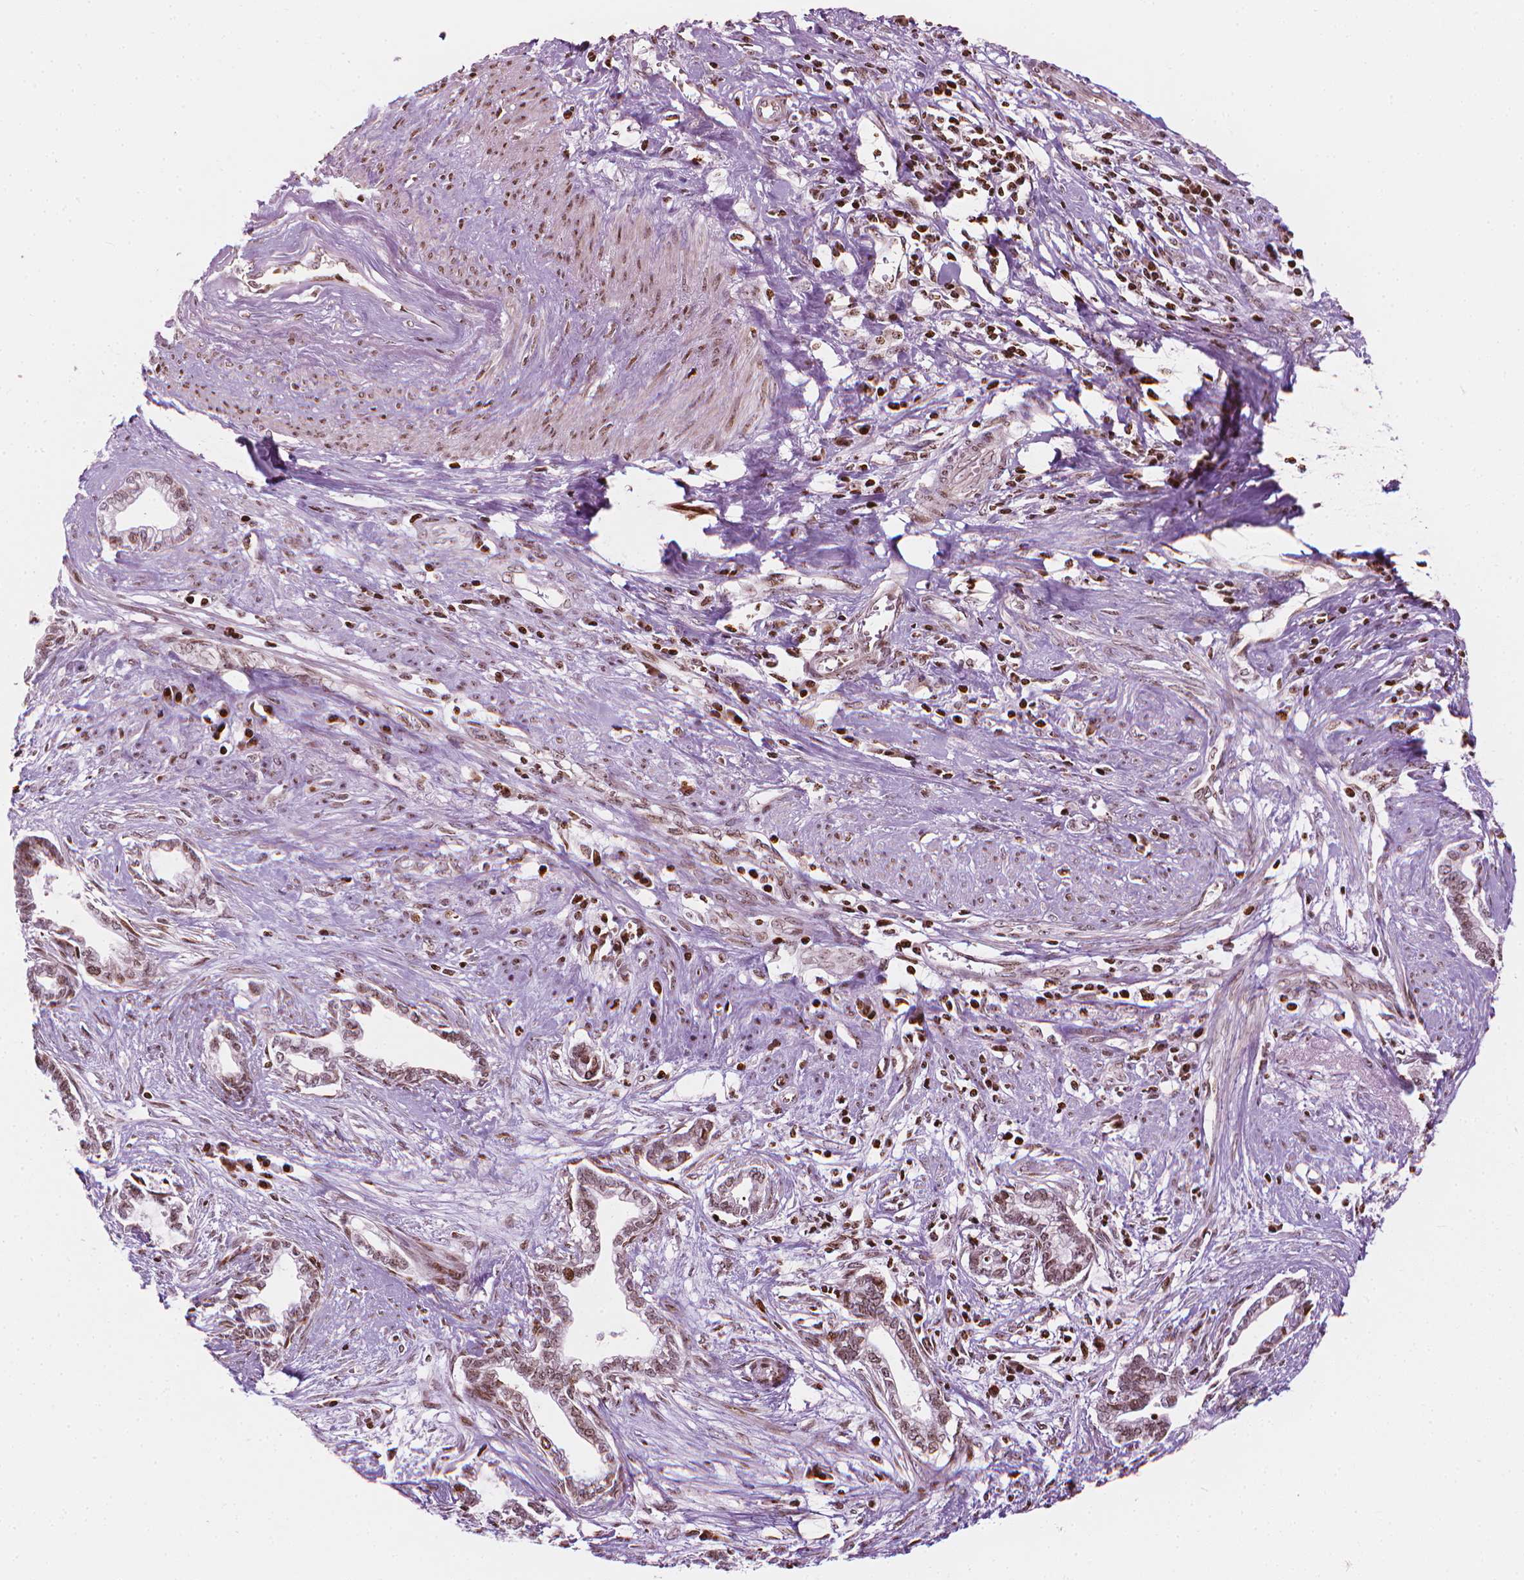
{"staining": {"intensity": "moderate", "quantity": ">75%", "location": "nuclear"}, "tissue": "cervical cancer", "cell_type": "Tumor cells", "image_type": "cancer", "snomed": [{"axis": "morphology", "description": "Adenocarcinoma, NOS"}, {"axis": "topography", "description": "Cervix"}], "caption": "Moderate nuclear expression is identified in approximately >75% of tumor cells in cervical cancer.", "gene": "PIP4K2A", "patient": {"sex": "female", "age": 62}}